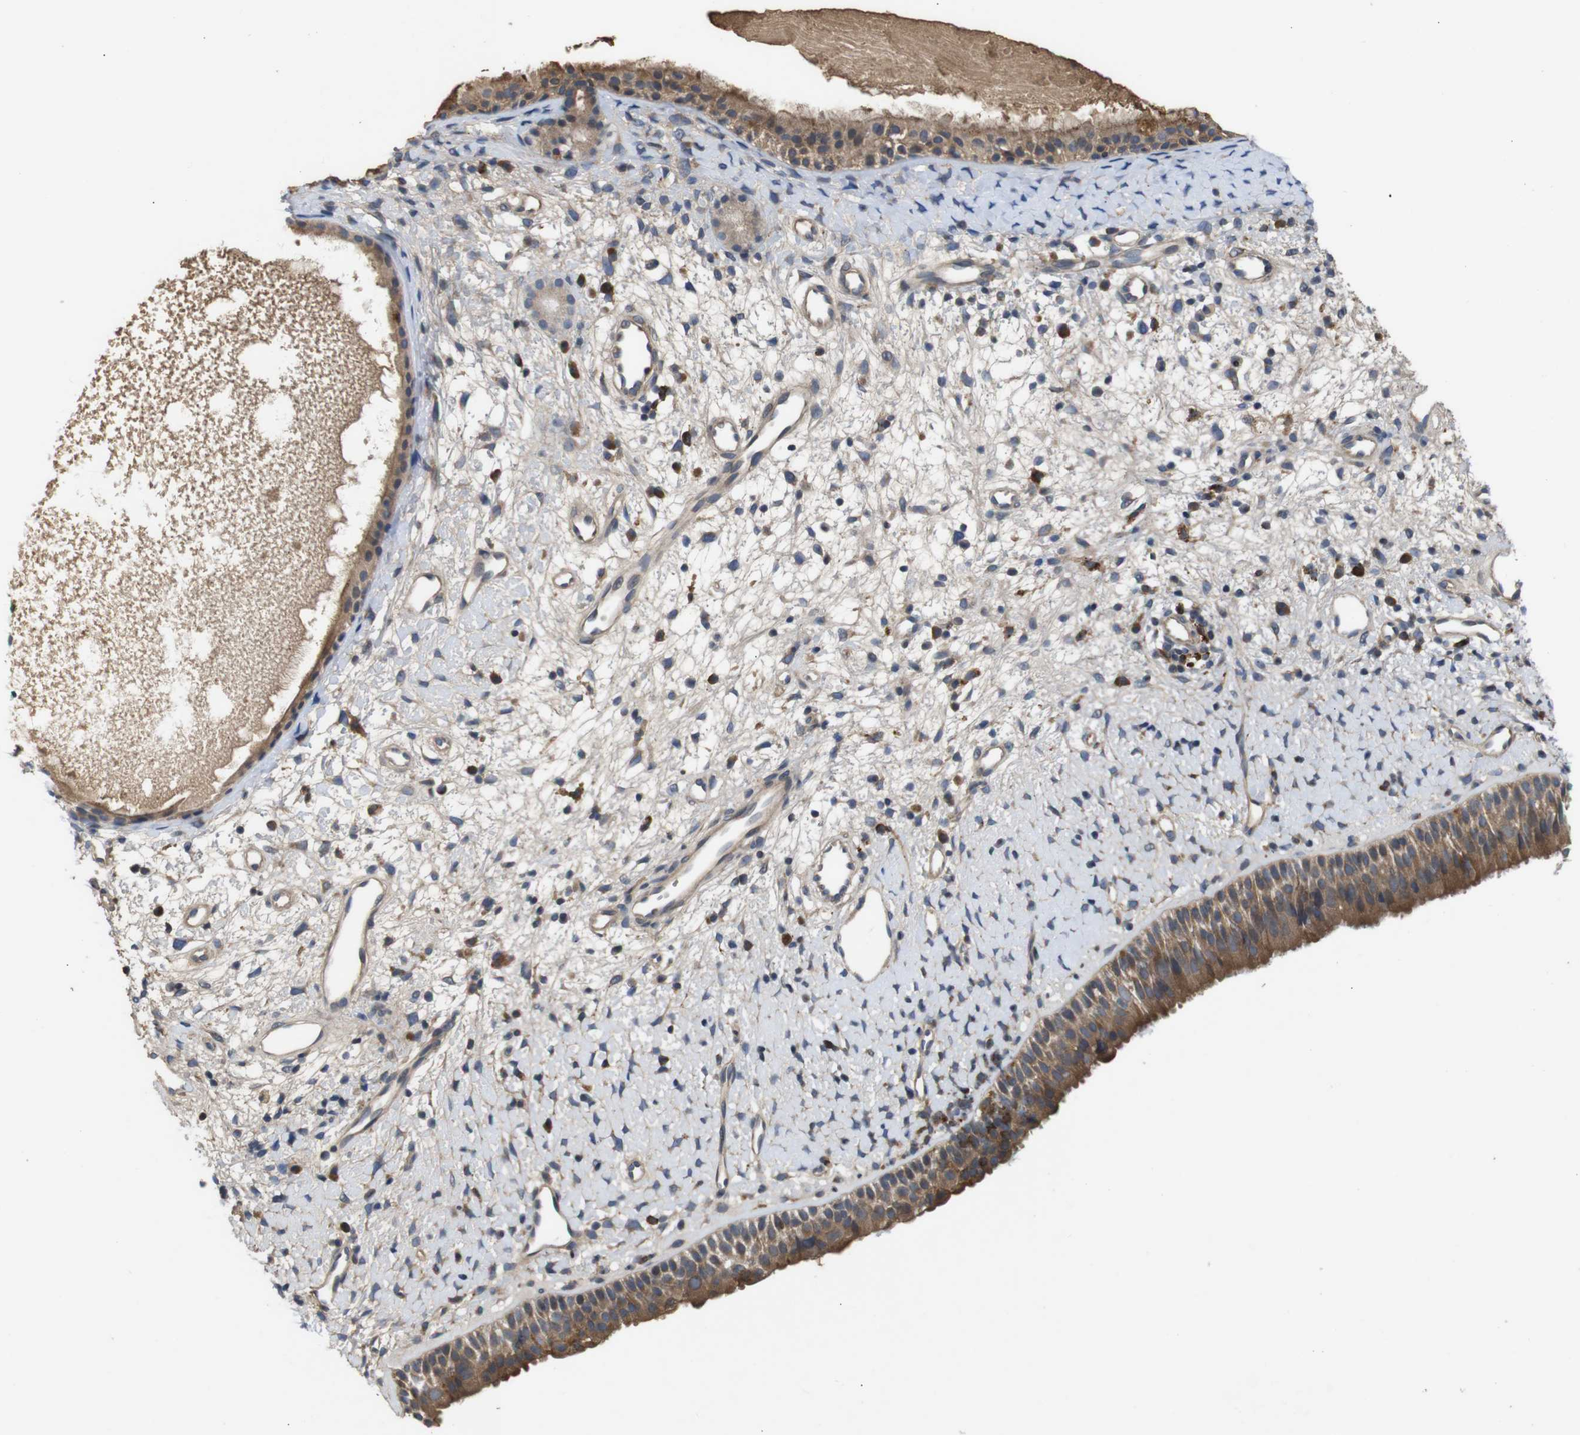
{"staining": {"intensity": "moderate", "quantity": ">75%", "location": "cytoplasmic/membranous"}, "tissue": "nasopharynx", "cell_type": "Respiratory epithelial cells", "image_type": "normal", "snomed": [{"axis": "morphology", "description": "Normal tissue, NOS"}, {"axis": "topography", "description": "Nasopharynx"}], "caption": "Immunohistochemistry staining of unremarkable nasopharynx, which shows medium levels of moderate cytoplasmic/membranous expression in about >75% of respiratory epithelial cells indicating moderate cytoplasmic/membranous protein staining. The staining was performed using DAB (brown) for protein detection and nuclei were counterstained in hematoxylin (blue).", "gene": "PTPN1", "patient": {"sex": "male", "age": 22}}